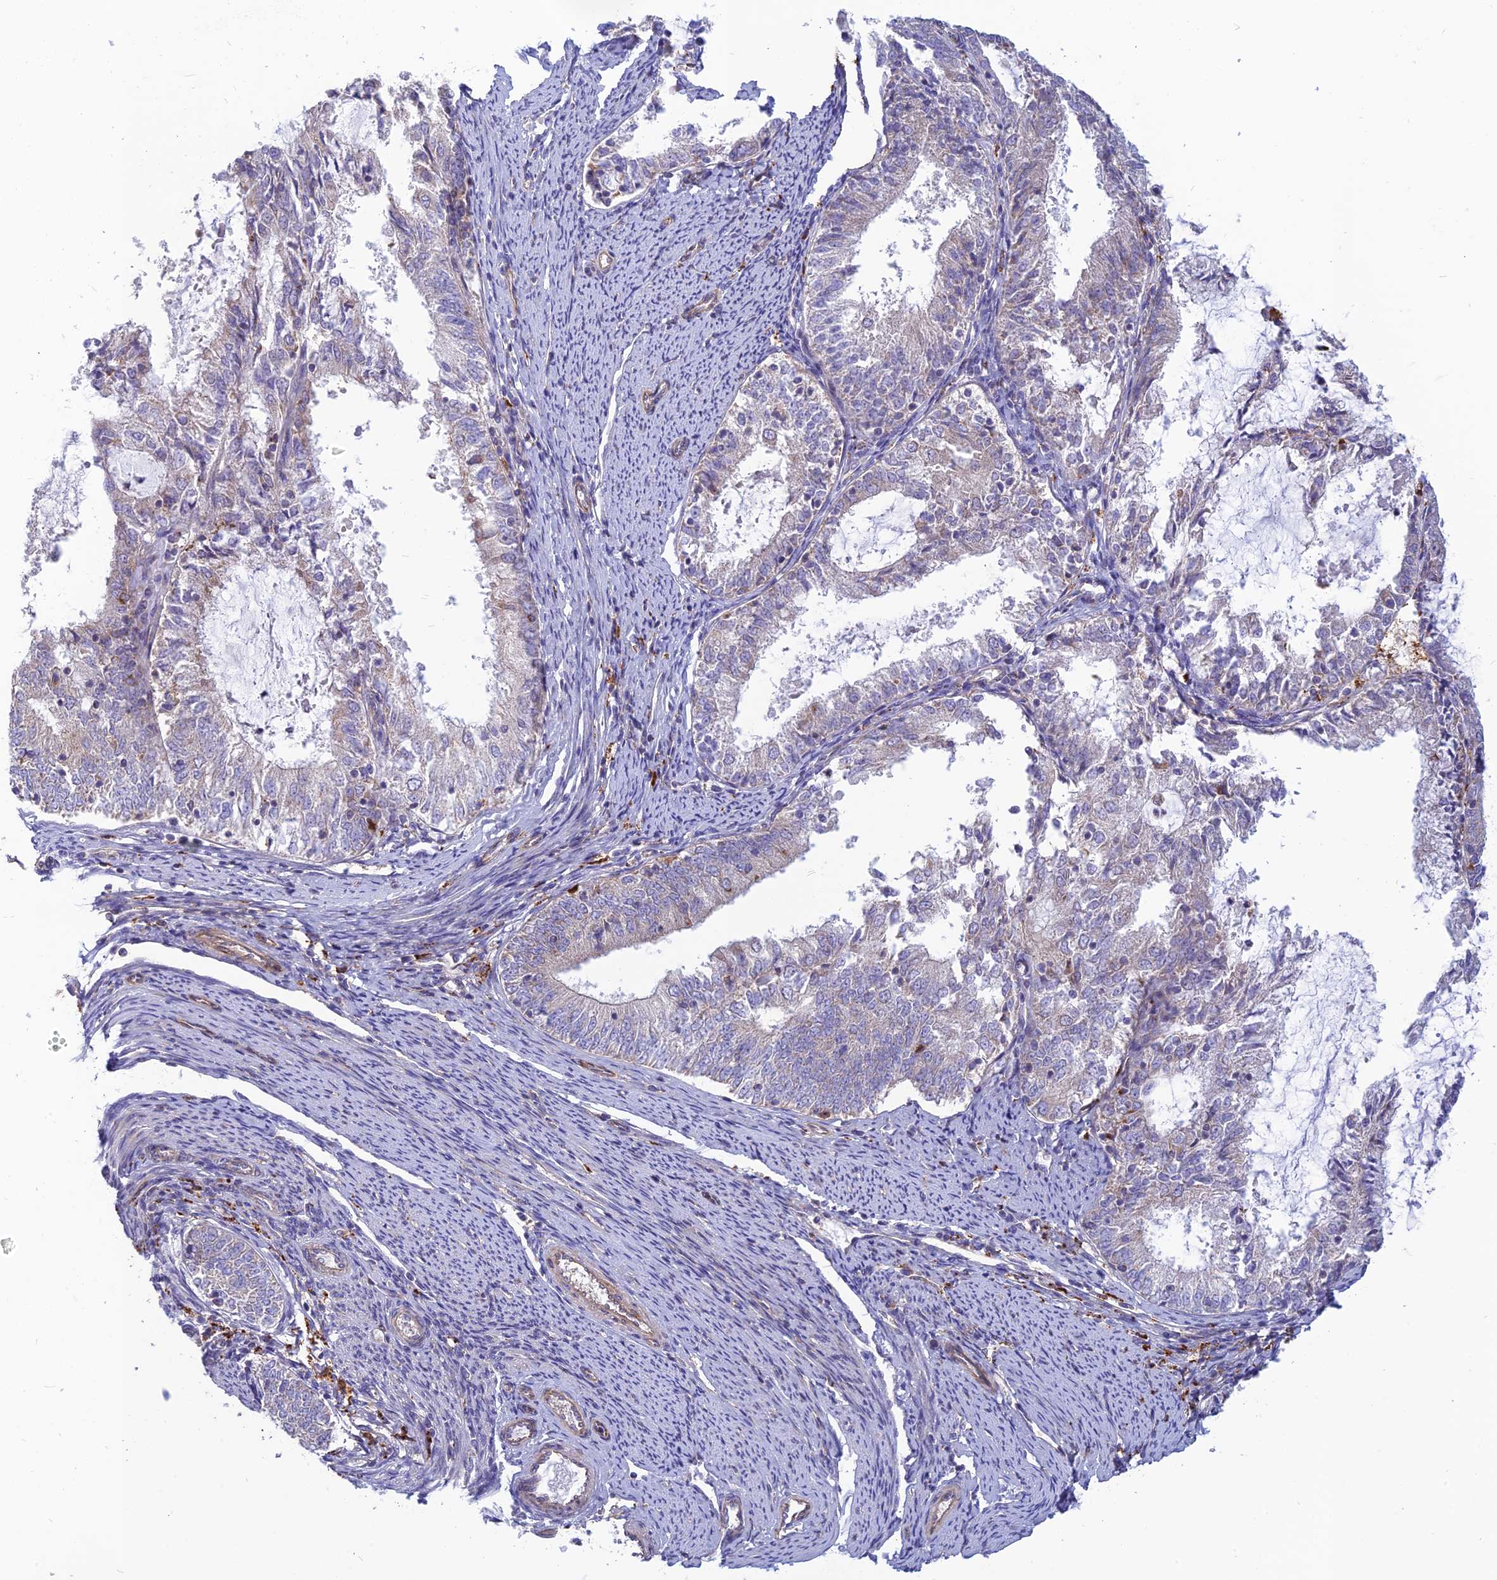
{"staining": {"intensity": "negative", "quantity": "none", "location": "none"}, "tissue": "endometrial cancer", "cell_type": "Tumor cells", "image_type": "cancer", "snomed": [{"axis": "morphology", "description": "Adenocarcinoma, NOS"}, {"axis": "topography", "description": "Endometrium"}], "caption": "Image shows no protein staining in tumor cells of adenocarcinoma (endometrial) tissue.", "gene": "PHKA2", "patient": {"sex": "female", "age": 57}}